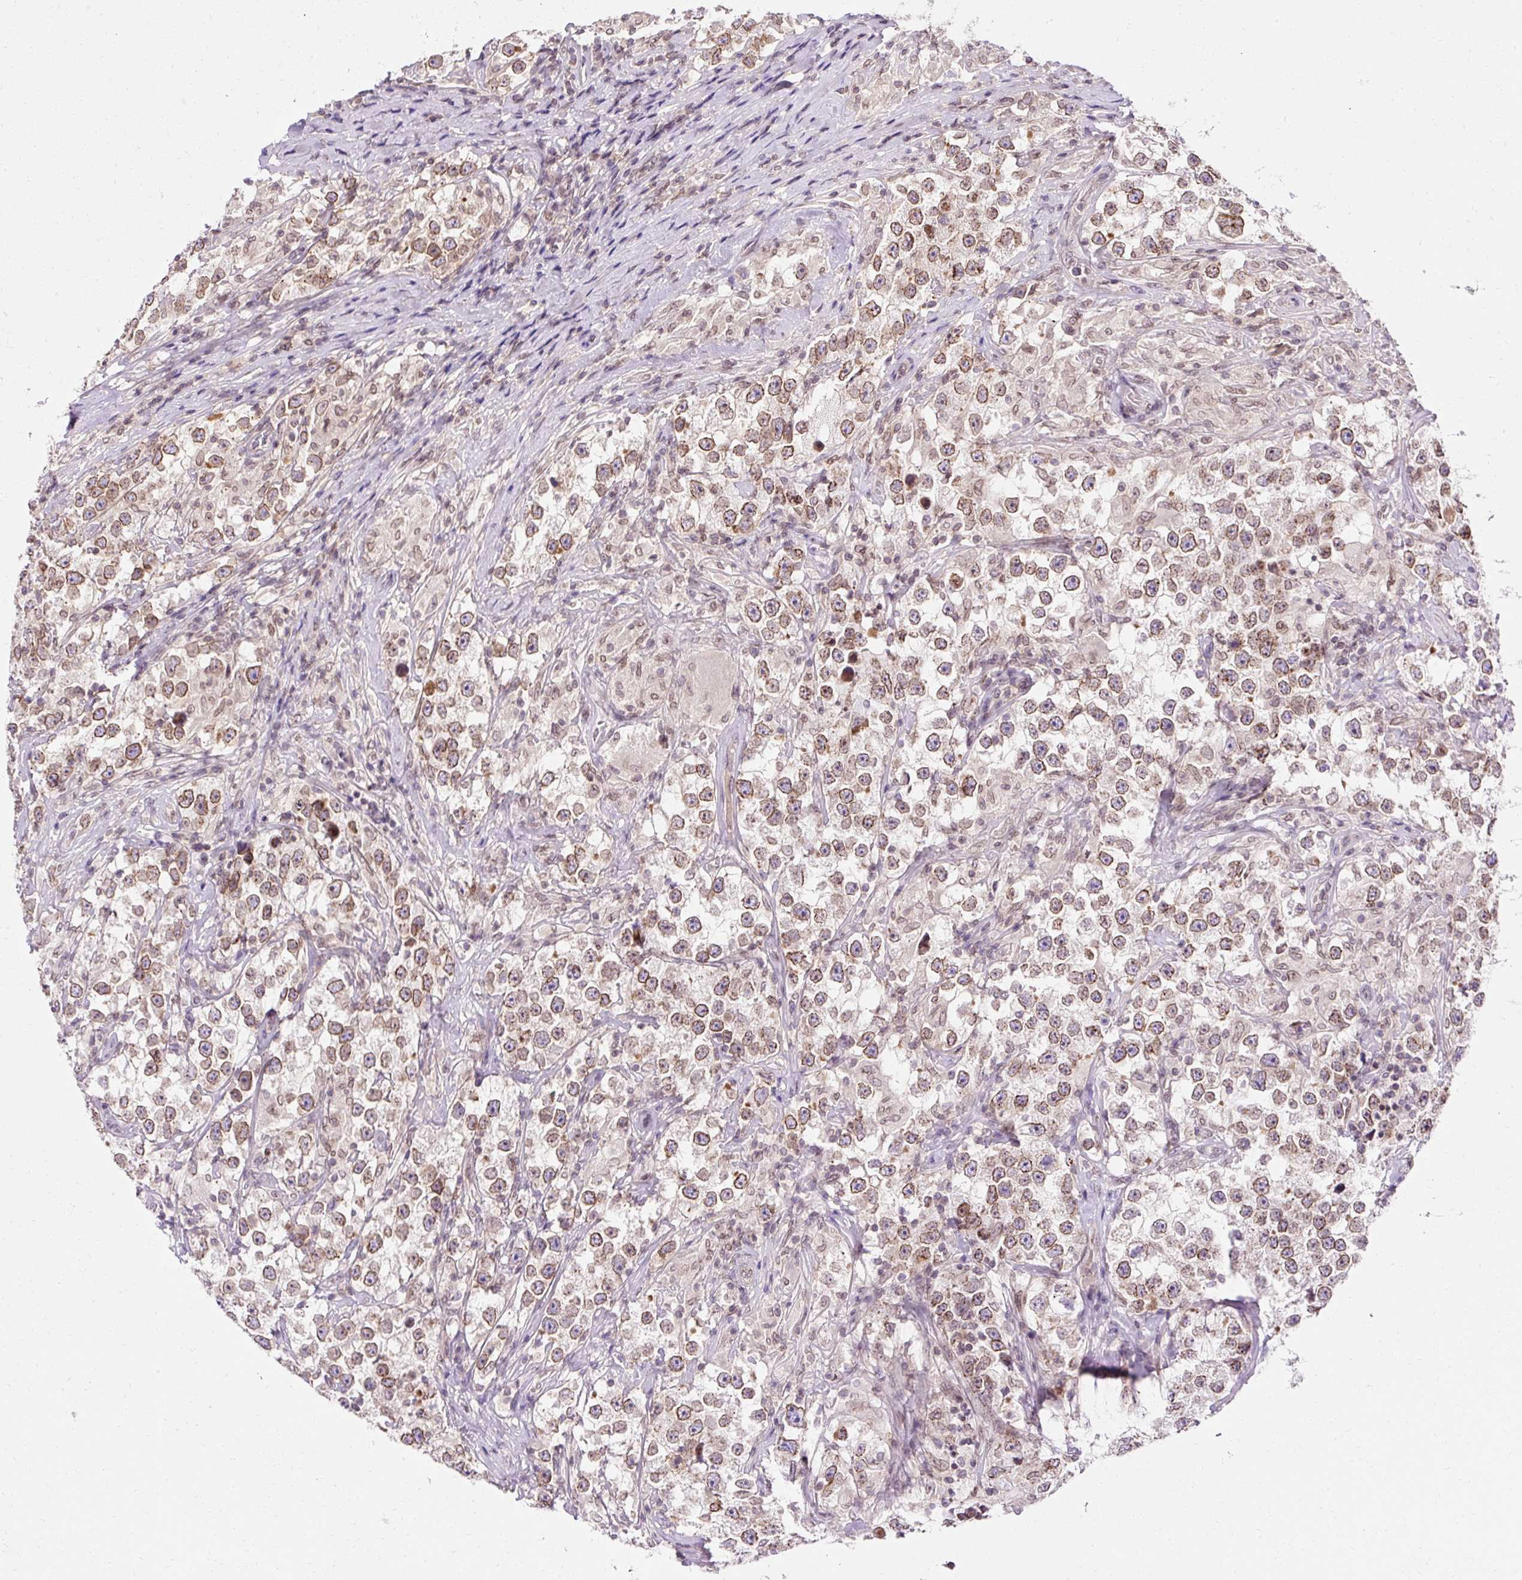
{"staining": {"intensity": "moderate", "quantity": ">75%", "location": "cytoplasmic/membranous,nuclear"}, "tissue": "testis cancer", "cell_type": "Tumor cells", "image_type": "cancer", "snomed": [{"axis": "morphology", "description": "Seminoma, NOS"}, {"axis": "topography", "description": "Testis"}], "caption": "DAB (3,3'-diaminobenzidine) immunohistochemical staining of testis seminoma demonstrates moderate cytoplasmic/membranous and nuclear protein staining in approximately >75% of tumor cells.", "gene": "ZNF610", "patient": {"sex": "male", "age": 46}}